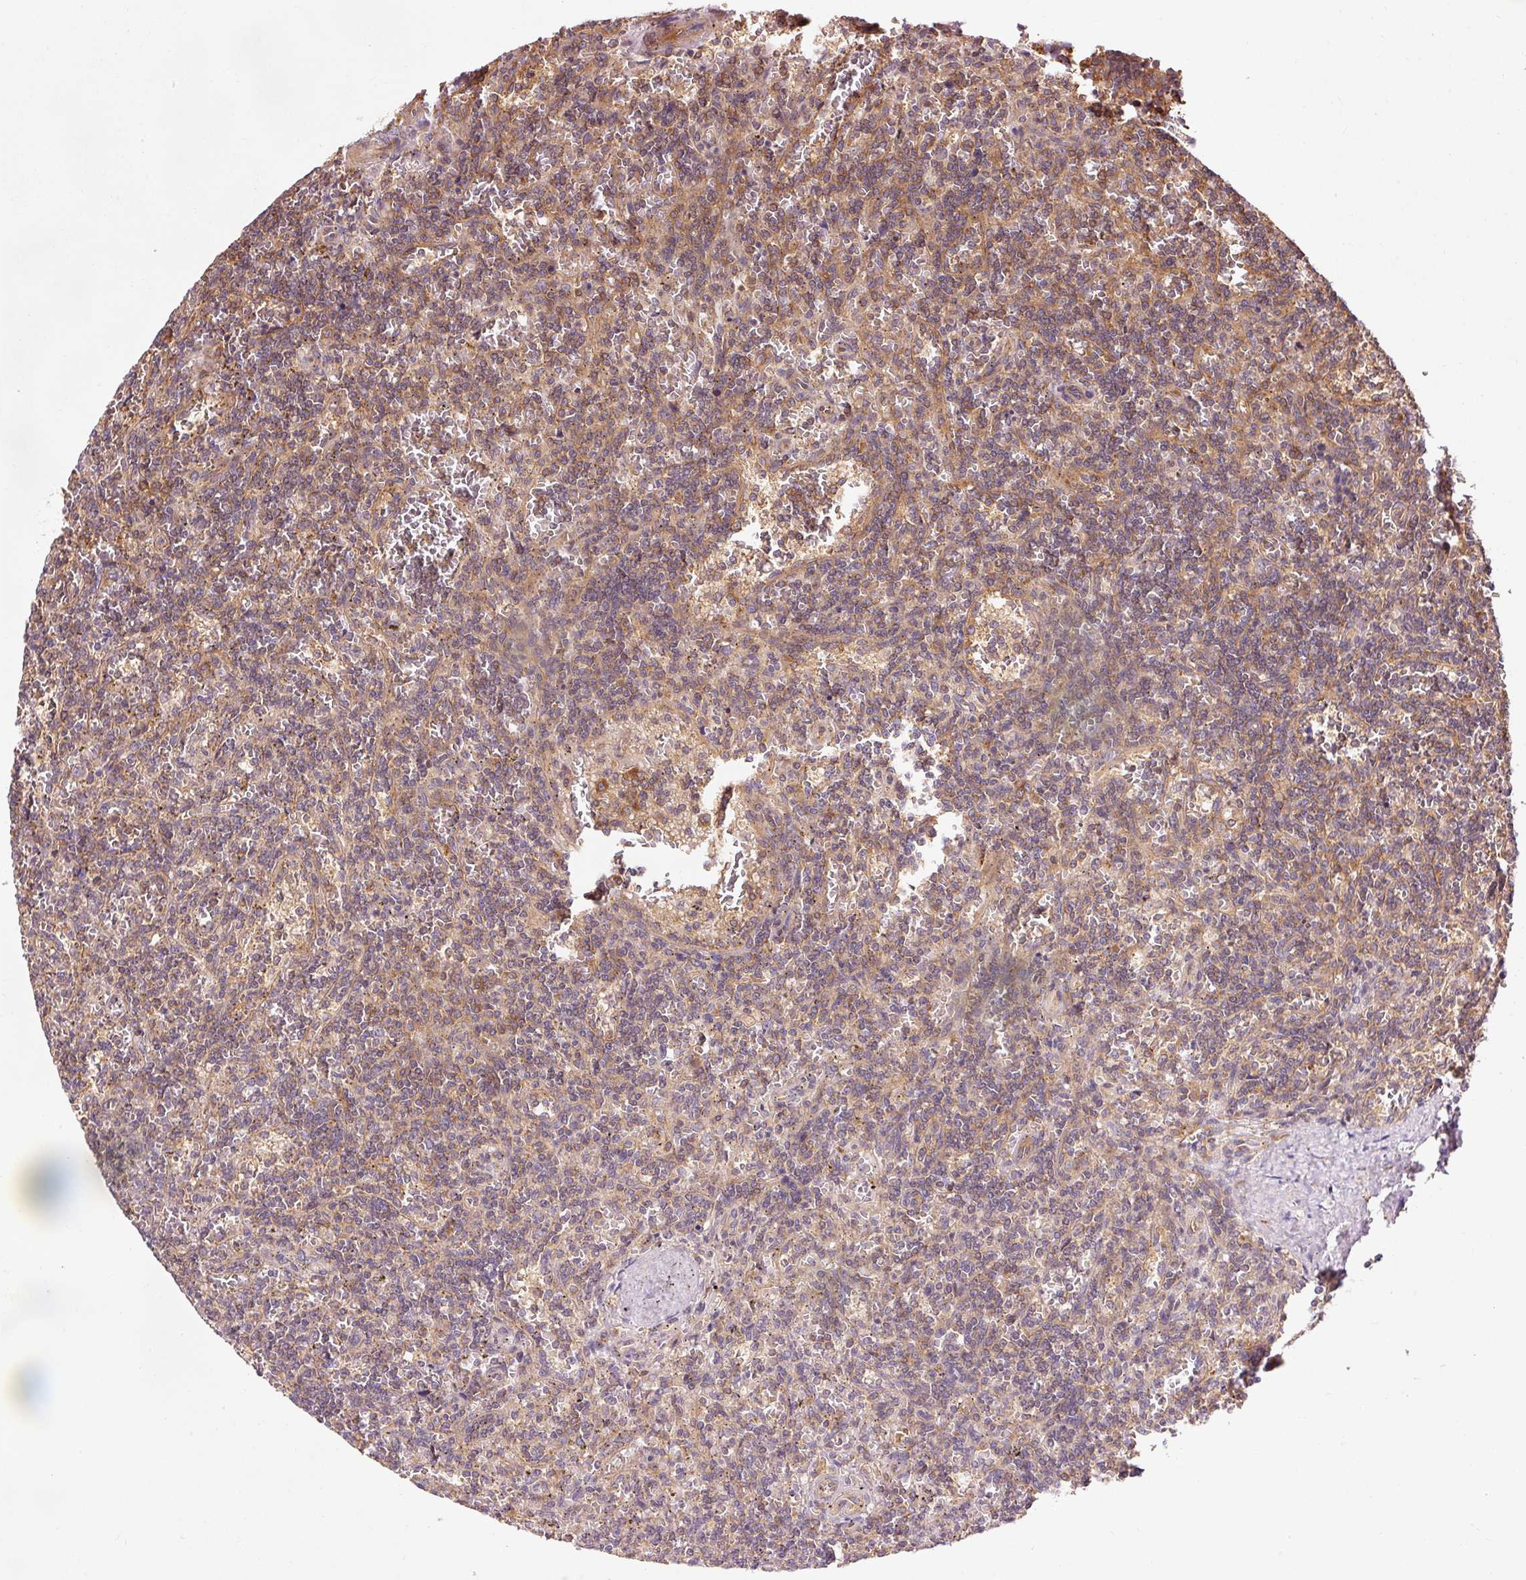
{"staining": {"intensity": "weak", "quantity": "<25%", "location": "cytoplasmic/membranous"}, "tissue": "lymphoma", "cell_type": "Tumor cells", "image_type": "cancer", "snomed": [{"axis": "morphology", "description": "Malignant lymphoma, non-Hodgkin's type, Low grade"}, {"axis": "topography", "description": "Spleen"}], "caption": "This is an immunohistochemistry histopathology image of human lymphoma. There is no staining in tumor cells.", "gene": "PDAP1", "patient": {"sex": "male", "age": 73}}